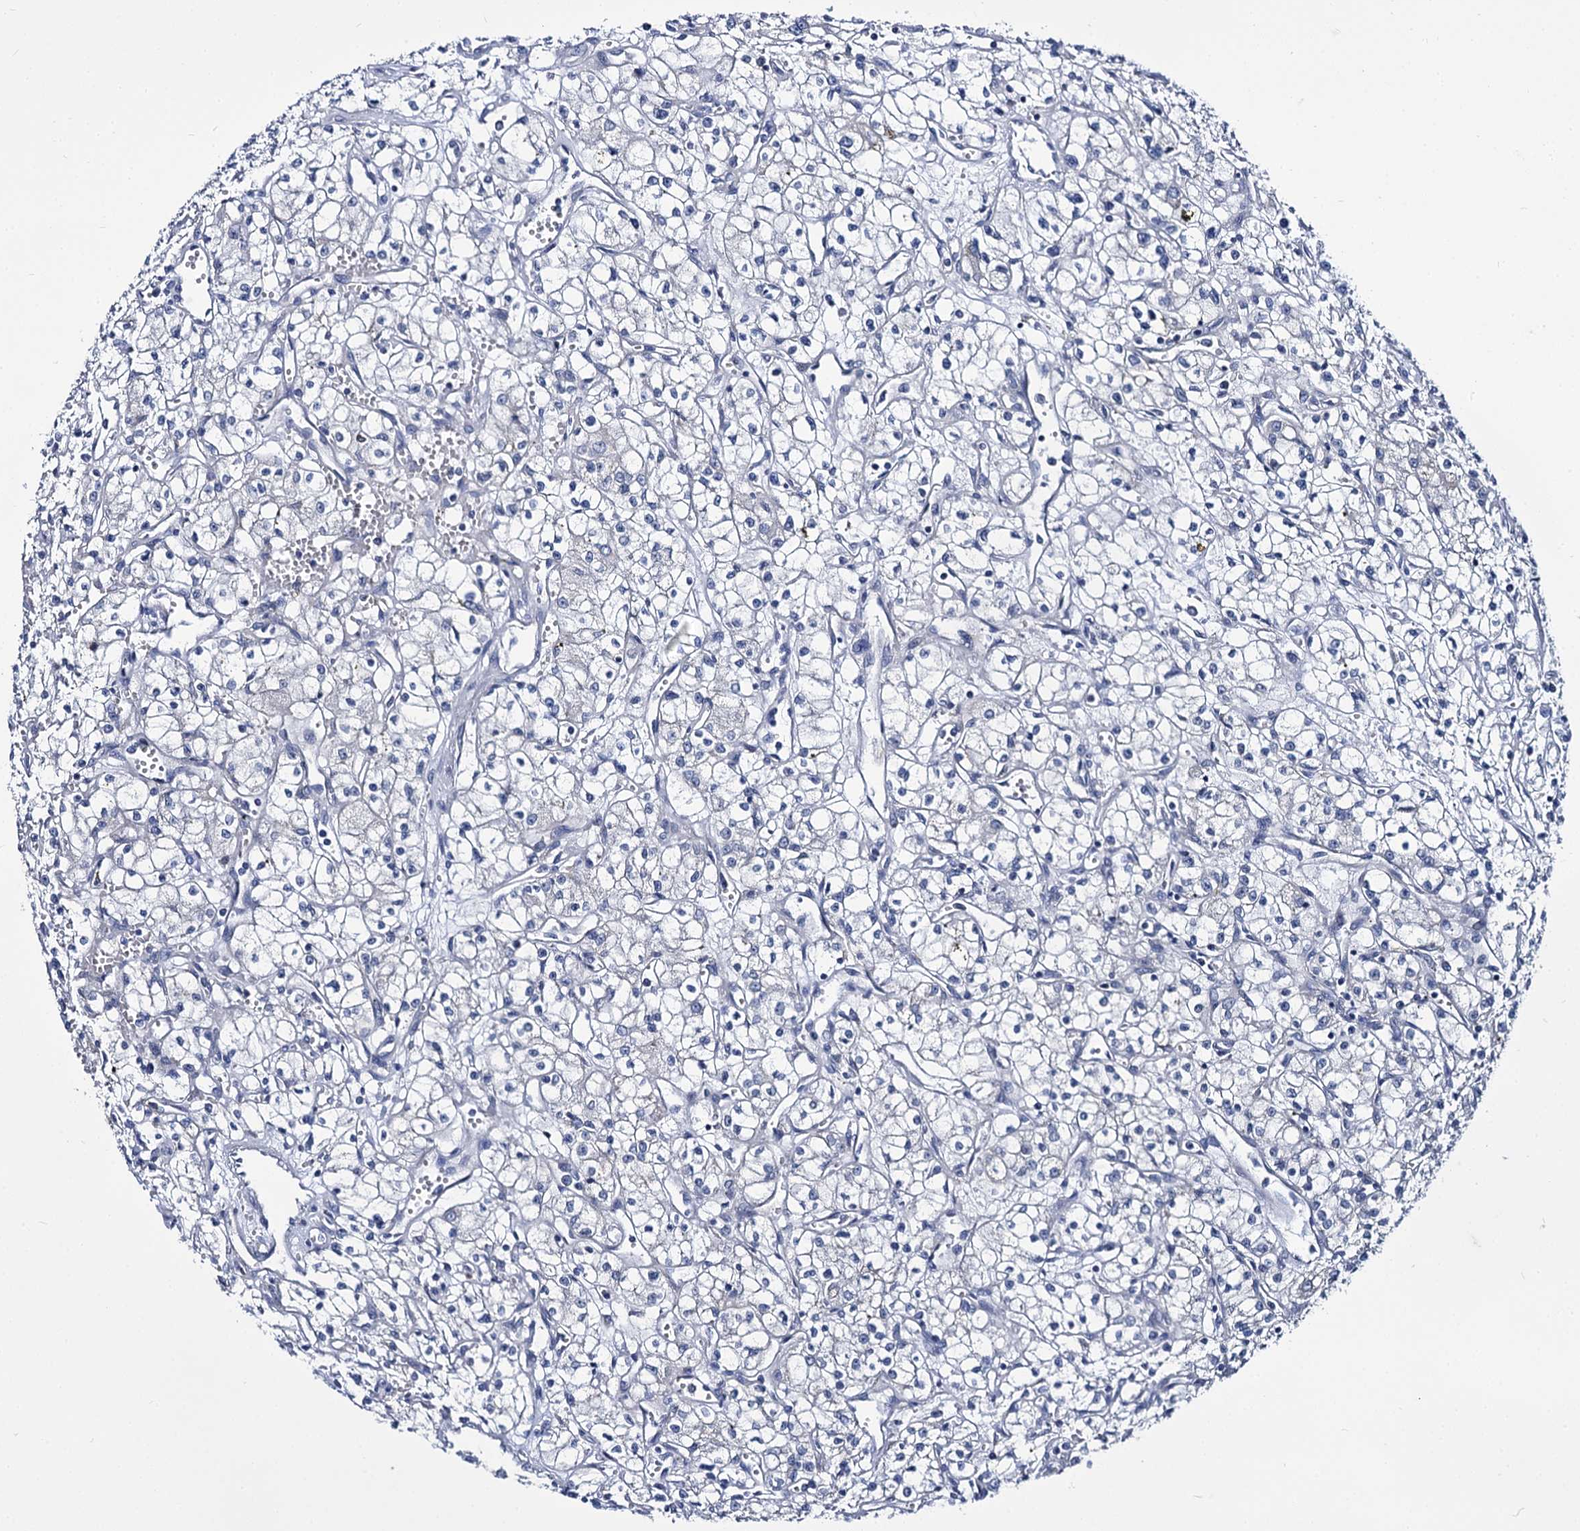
{"staining": {"intensity": "negative", "quantity": "none", "location": "none"}, "tissue": "renal cancer", "cell_type": "Tumor cells", "image_type": "cancer", "snomed": [{"axis": "morphology", "description": "Adenocarcinoma, NOS"}, {"axis": "topography", "description": "Kidney"}], "caption": "Tumor cells are negative for protein expression in human renal adenocarcinoma.", "gene": "PANX2", "patient": {"sex": "male", "age": 59}}